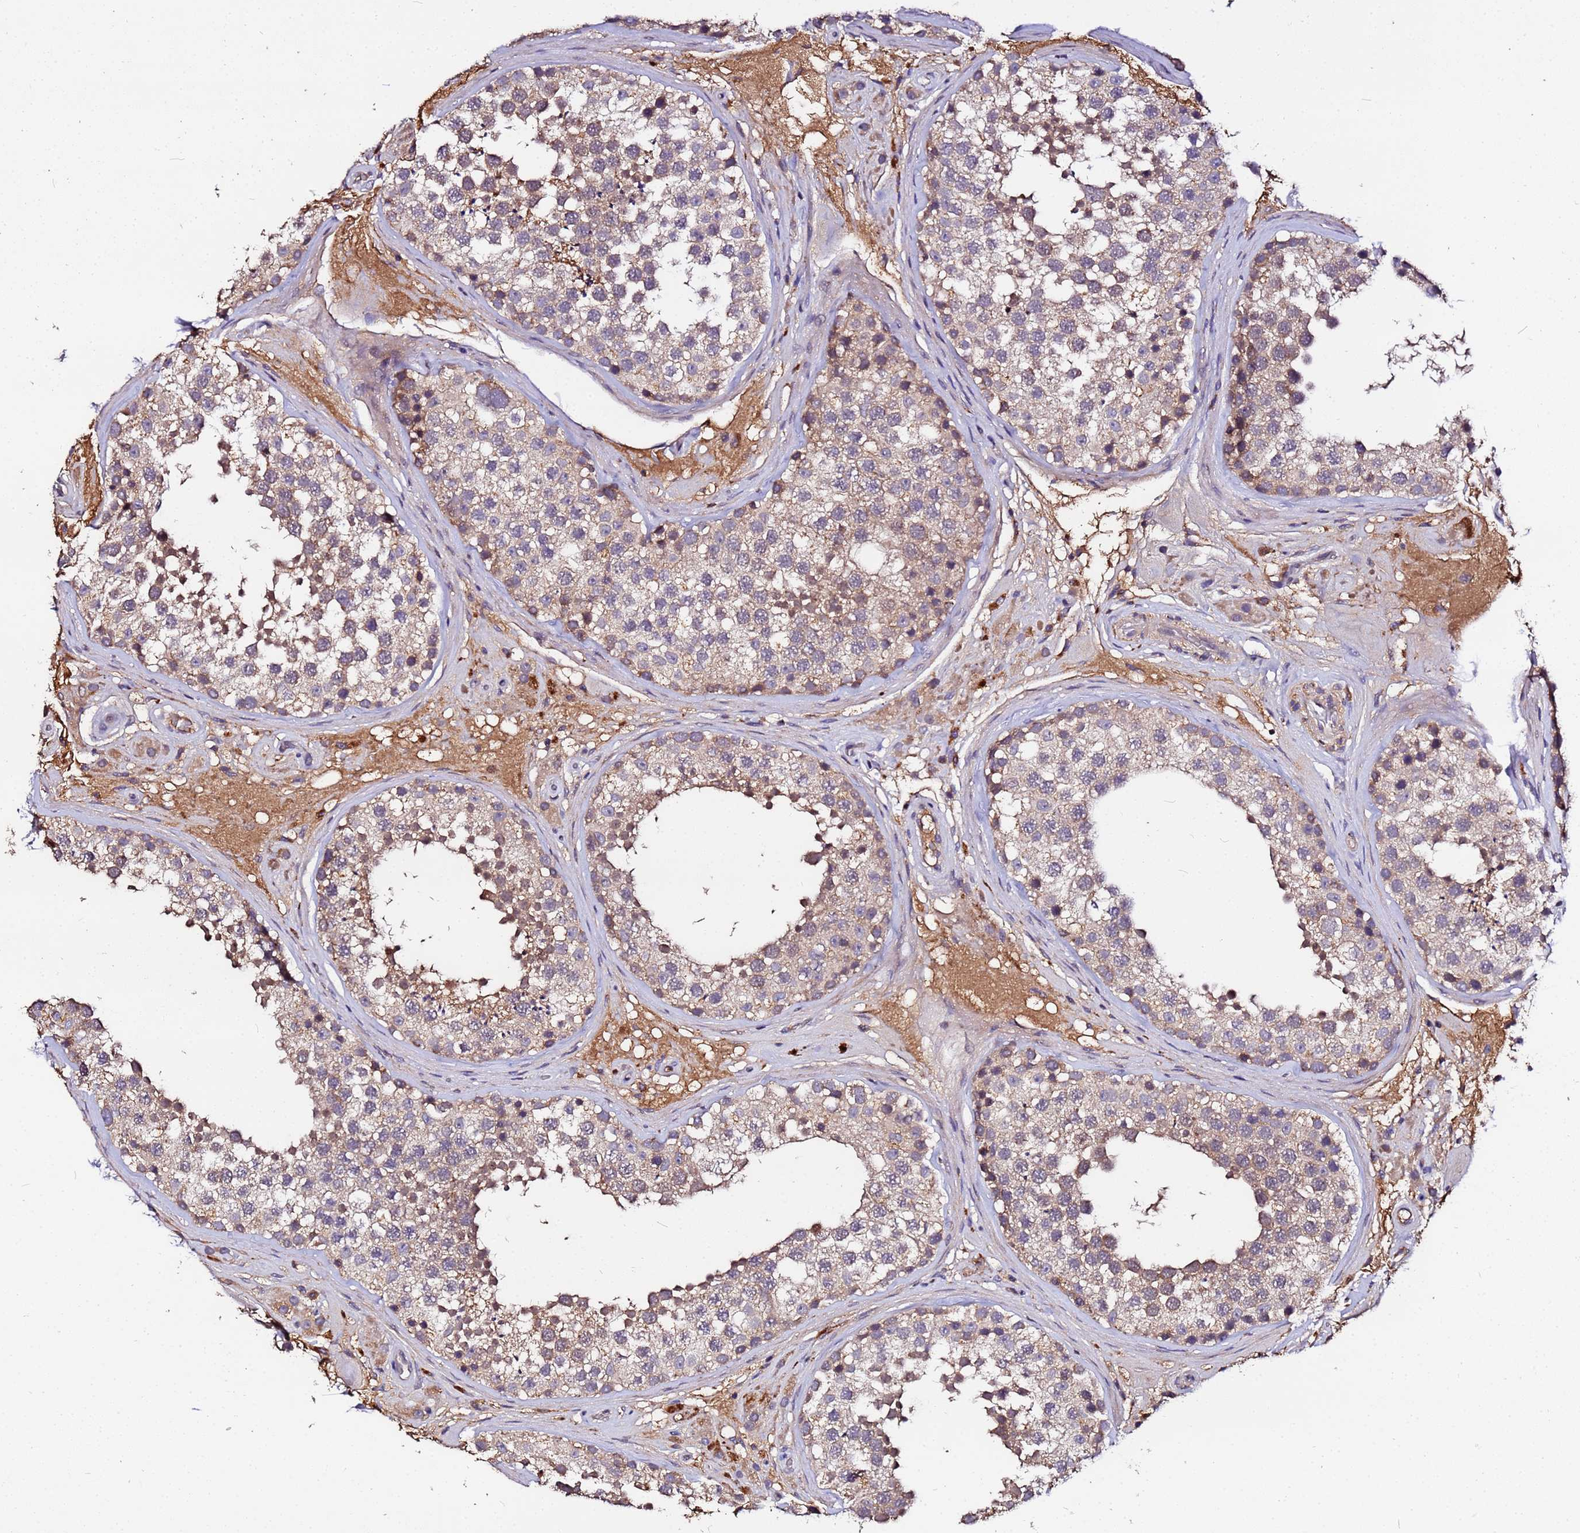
{"staining": {"intensity": "moderate", "quantity": ">75%", "location": "cytoplasmic/membranous"}, "tissue": "testis", "cell_type": "Cells in seminiferous ducts", "image_type": "normal", "snomed": [{"axis": "morphology", "description": "Normal tissue, NOS"}, {"axis": "topography", "description": "Testis"}], "caption": "The image displays a brown stain indicating the presence of a protein in the cytoplasmic/membranous of cells in seminiferous ducts in testis. (DAB IHC, brown staining for protein, blue staining for nuclei).", "gene": "MTERF1", "patient": {"sex": "male", "age": 46}}